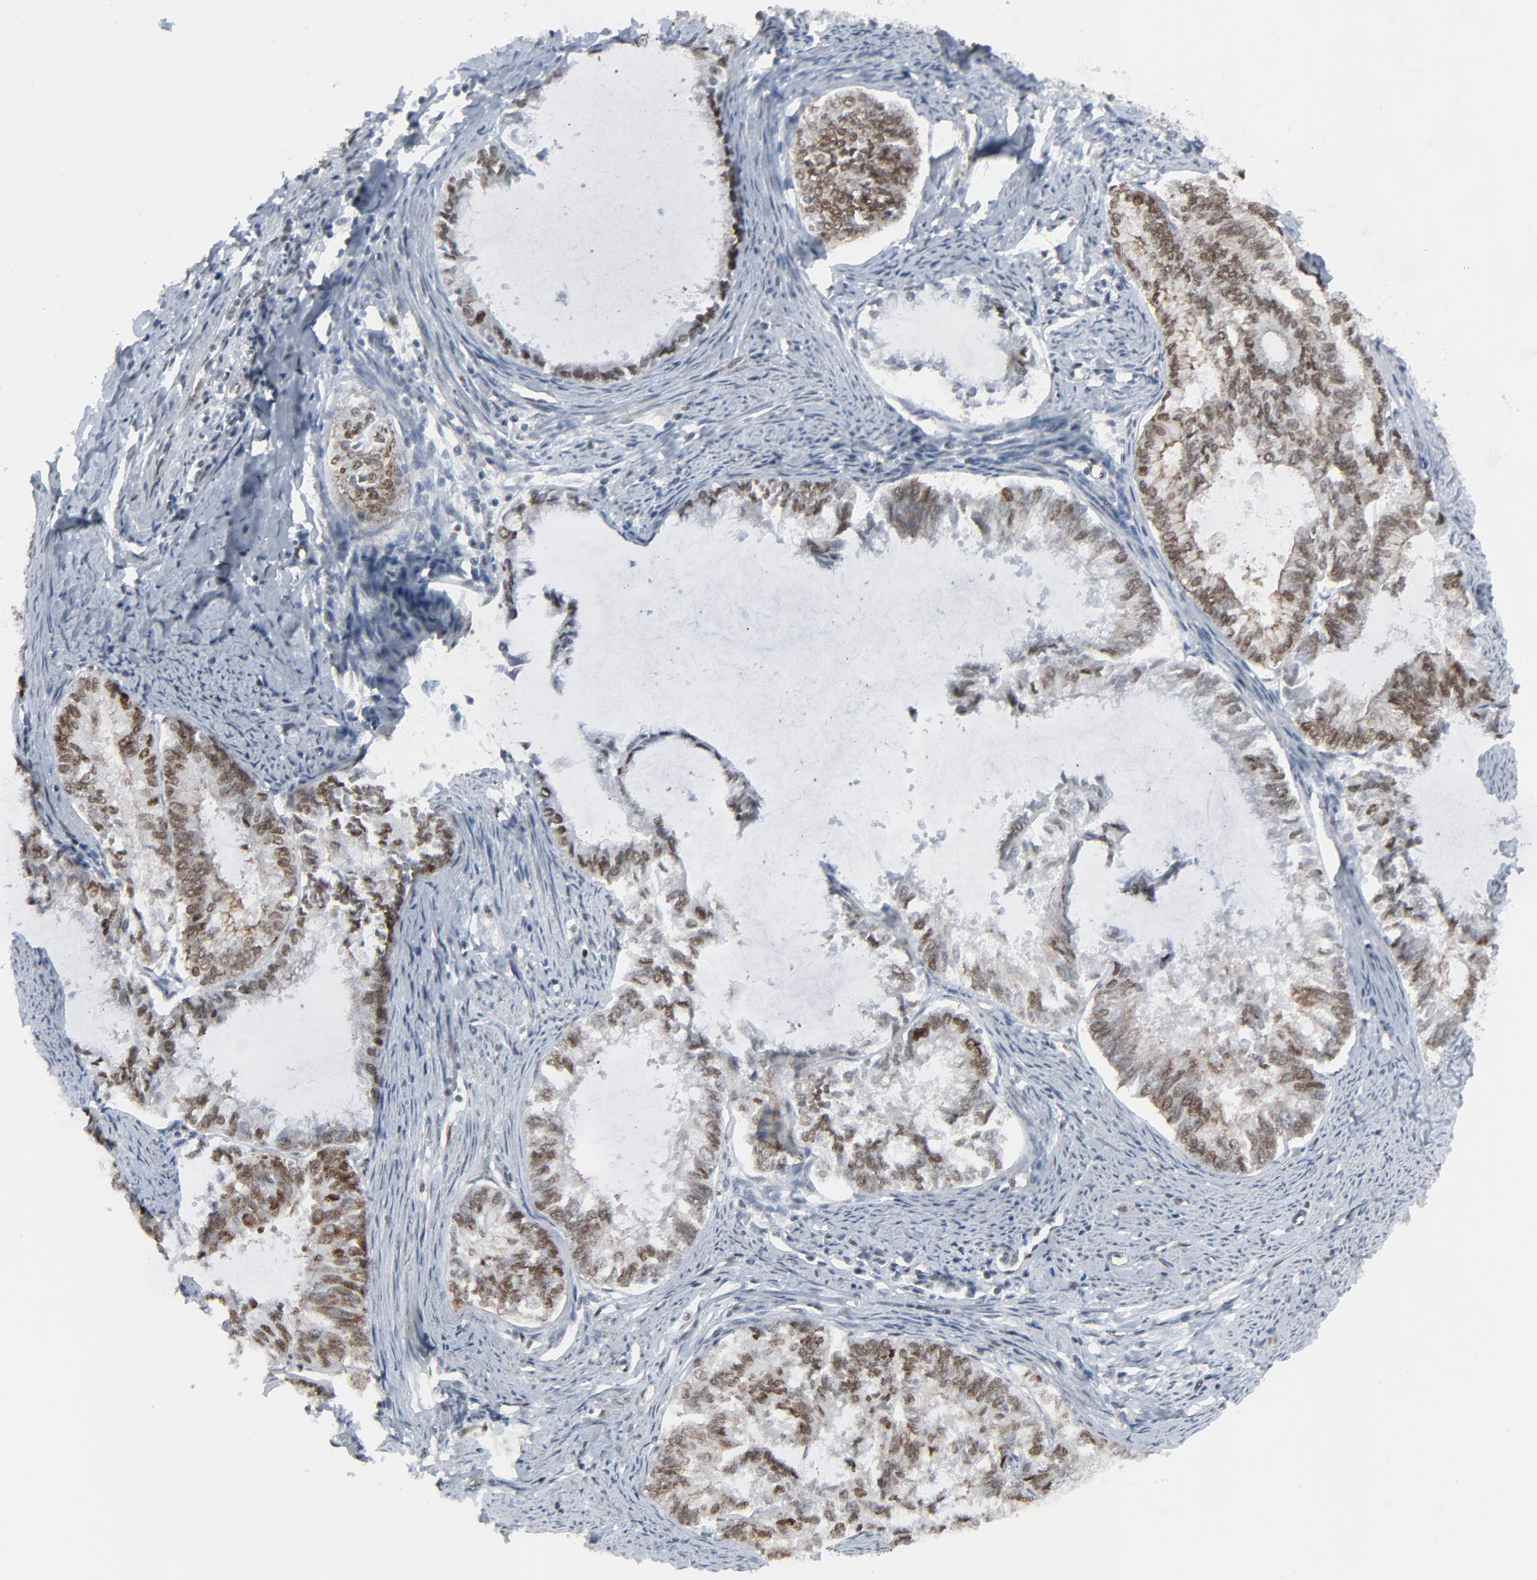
{"staining": {"intensity": "moderate", "quantity": ">75%", "location": "nuclear"}, "tissue": "endometrial cancer", "cell_type": "Tumor cells", "image_type": "cancer", "snomed": [{"axis": "morphology", "description": "Adenocarcinoma, NOS"}, {"axis": "topography", "description": "Endometrium"}], "caption": "Protein expression analysis of adenocarcinoma (endometrial) displays moderate nuclear staining in approximately >75% of tumor cells. Using DAB (brown) and hematoxylin (blue) stains, captured at high magnification using brightfield microscopy.", "gene": "FBXO28", "patient": {"sex": "female", "age": 86}}